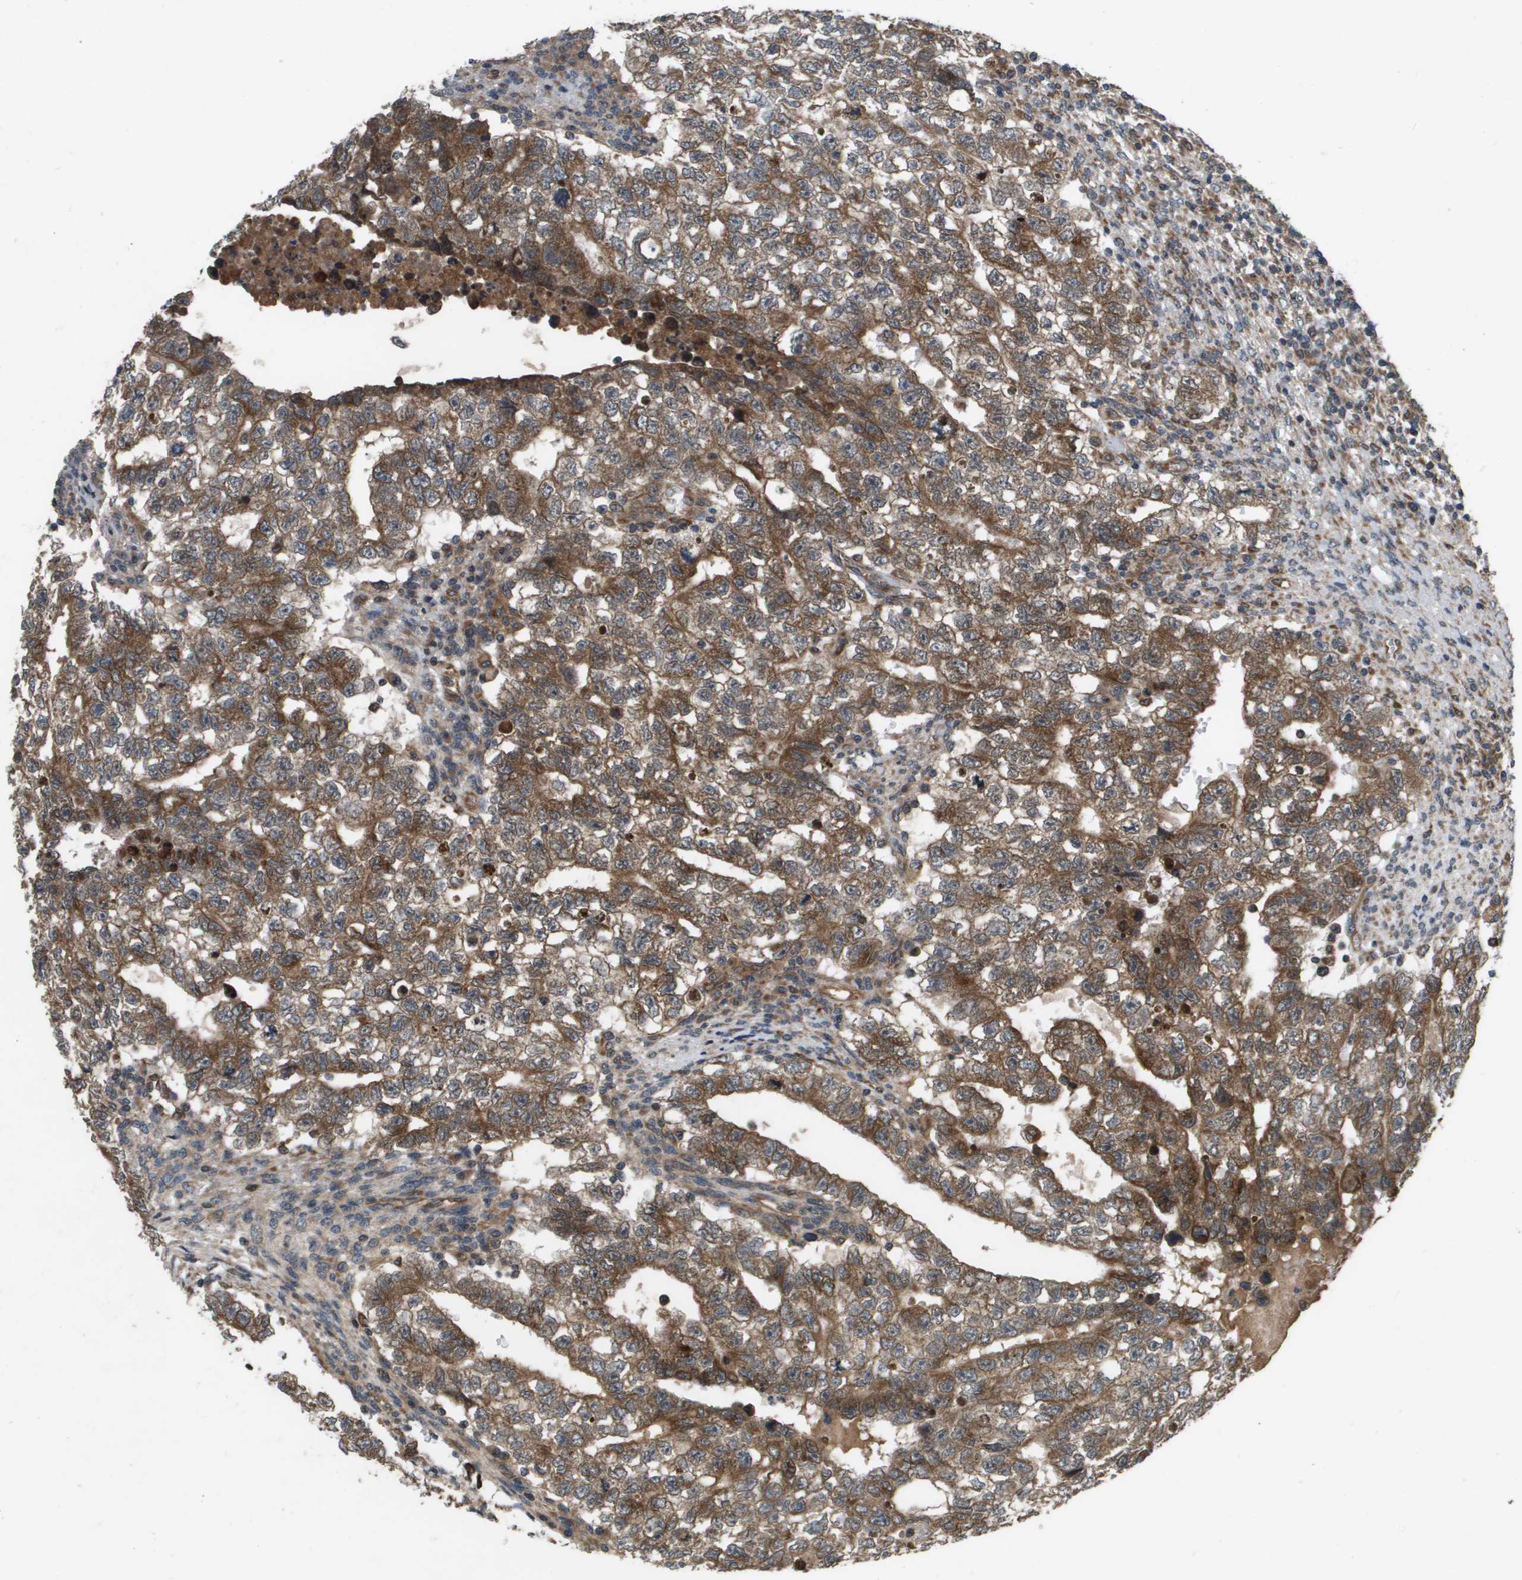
{"staining": {"intensity": "weak", "quantity": ">75%", "location": "cytoplasmic/membranous"}, "tissue": "testis cancer", "cell_type": "Tumor cells", "image_type": "cancer", "snomed": [{"axis": "morphology", "description": "Seminoma, NOS"}, {"axis": "morphology", "description": "Carcinoma, Embryonal, NOS"}, {"axis": "topography", "description": "Testis"}], "caption": "Testis cancer (embryonal carcinoma) was stained to show a protein in brown. There is low levels of weak cytoplasmic/membranous positivity in about >75% of tumor cells.", "gene": "SPTLC1", "patient": {"sex": "male", "age": 38}}